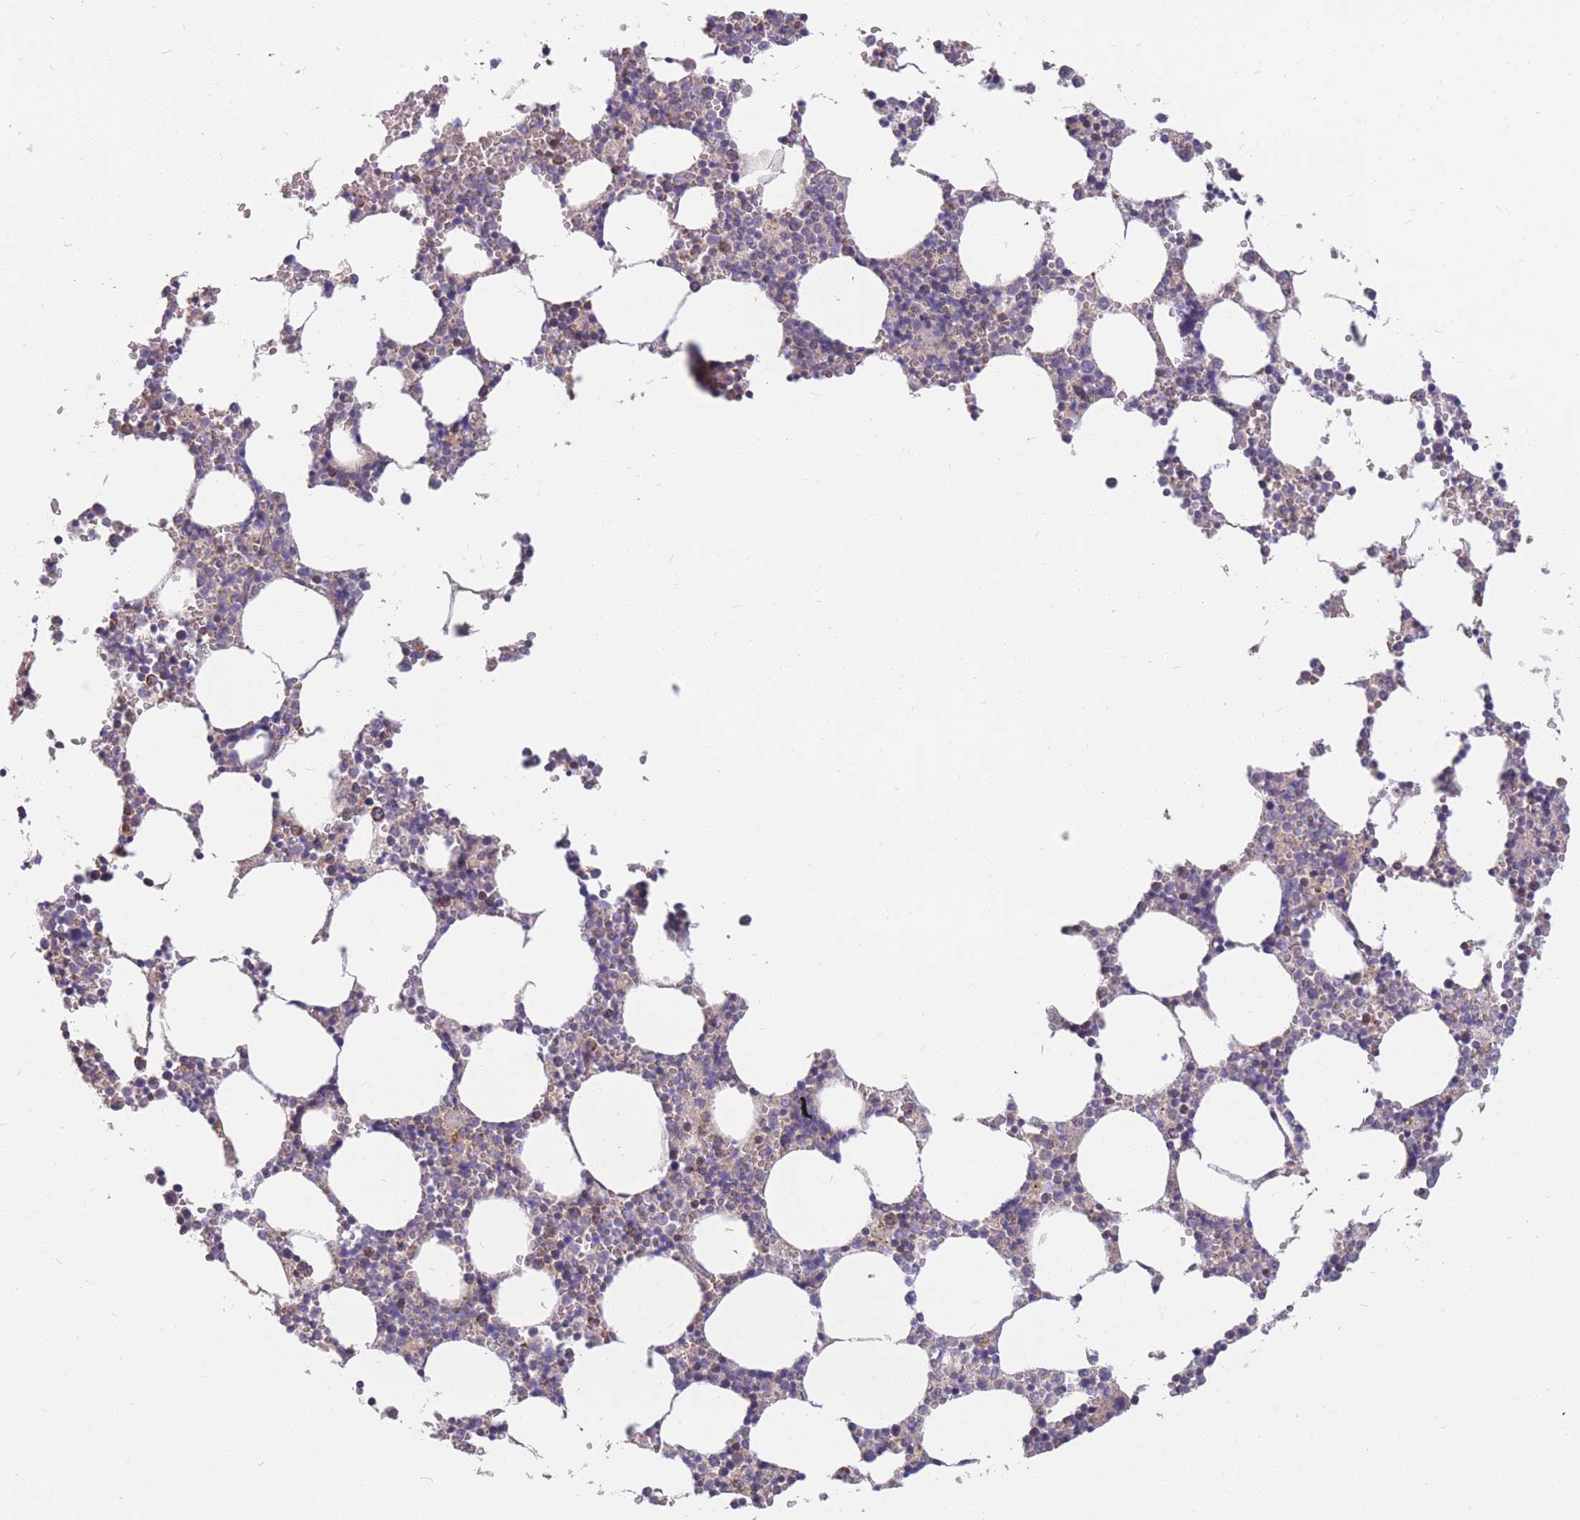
{"staining": {"intensity": "negative", "quantity": "none", "location": "none"}, "tissue": "bone marrow", "cell_type": "Hematopoietic cells", "image_type": "normal", "snomed": [{"axis": "morphology", "description": "Normal tissue, NOS"}, {"axis": "topography", "description": "Bone marrow"}], "caption": "Immunohistochemistry image of unremarkable bone marrow: bone marrow stained with DAB shows no significant protein staining in hematopoietic cells.", "gene": "MRPS9", "patient": {"sex": "female", "age": 64}}